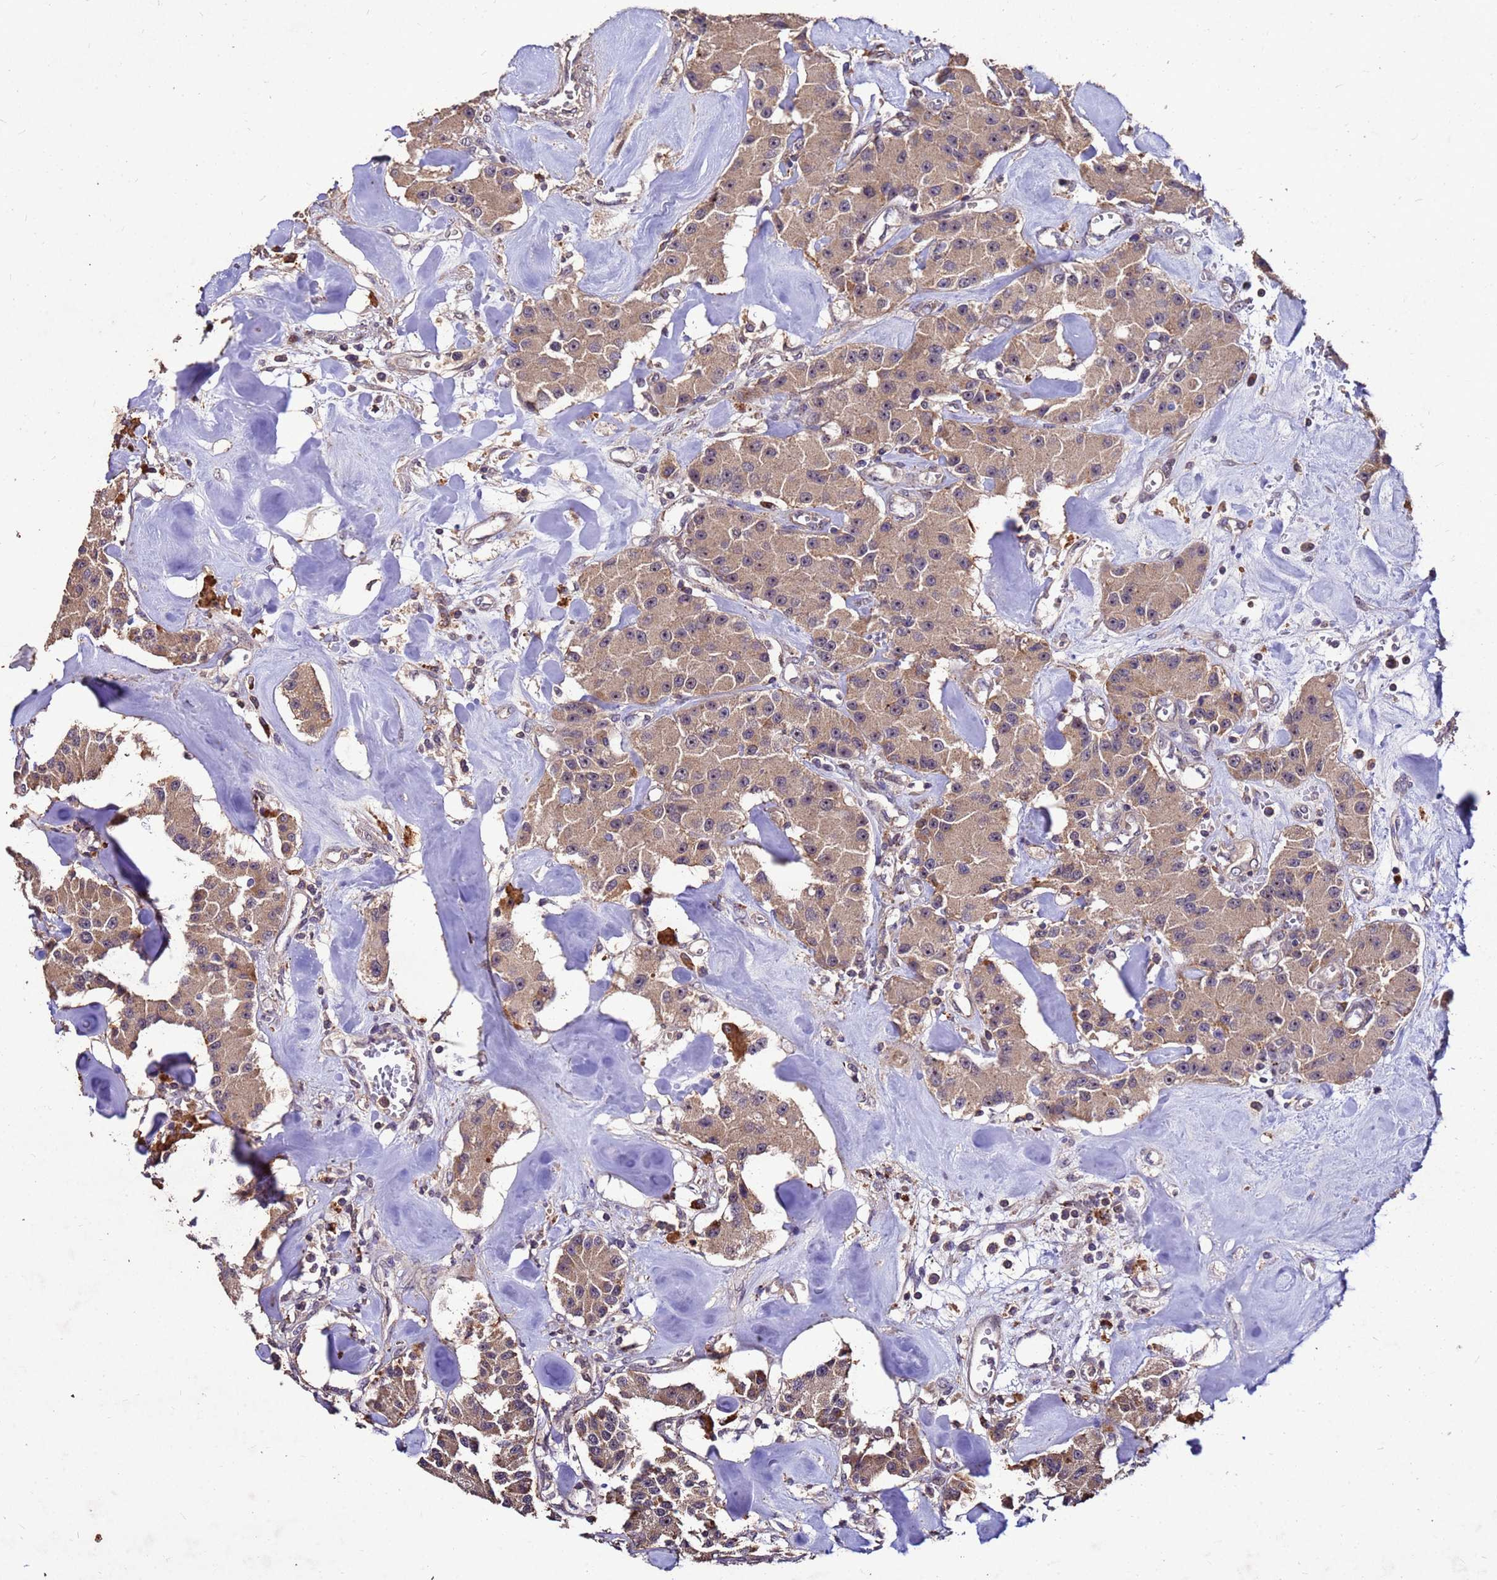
{"staining": {"intensity": "moderate", "quantity": ">75%", "location": "cytoplasmic/membranous"}, "tissue": "carcinoid", "cell_type": "Tumor cells", "image_type": "cancer", "snomed": [{"axis": "morphology", "description": "Carcinoid, malignant, NOS"}, {"axis": "topography", "description": "Pancreas"}], "caption": "Immunohistochemistry micrograph of neoplastic tissue: human carcinoid stained using immunohistochemistry (IHC) reveals medium levels of moderate protein expression localized specifically in the cytoplasmic/membranous of tumor cells, appearing as a cytoplasmic/membranous brown color.", "gene": "TOR4A", "patient": {"sex": "male", "age": 41}}